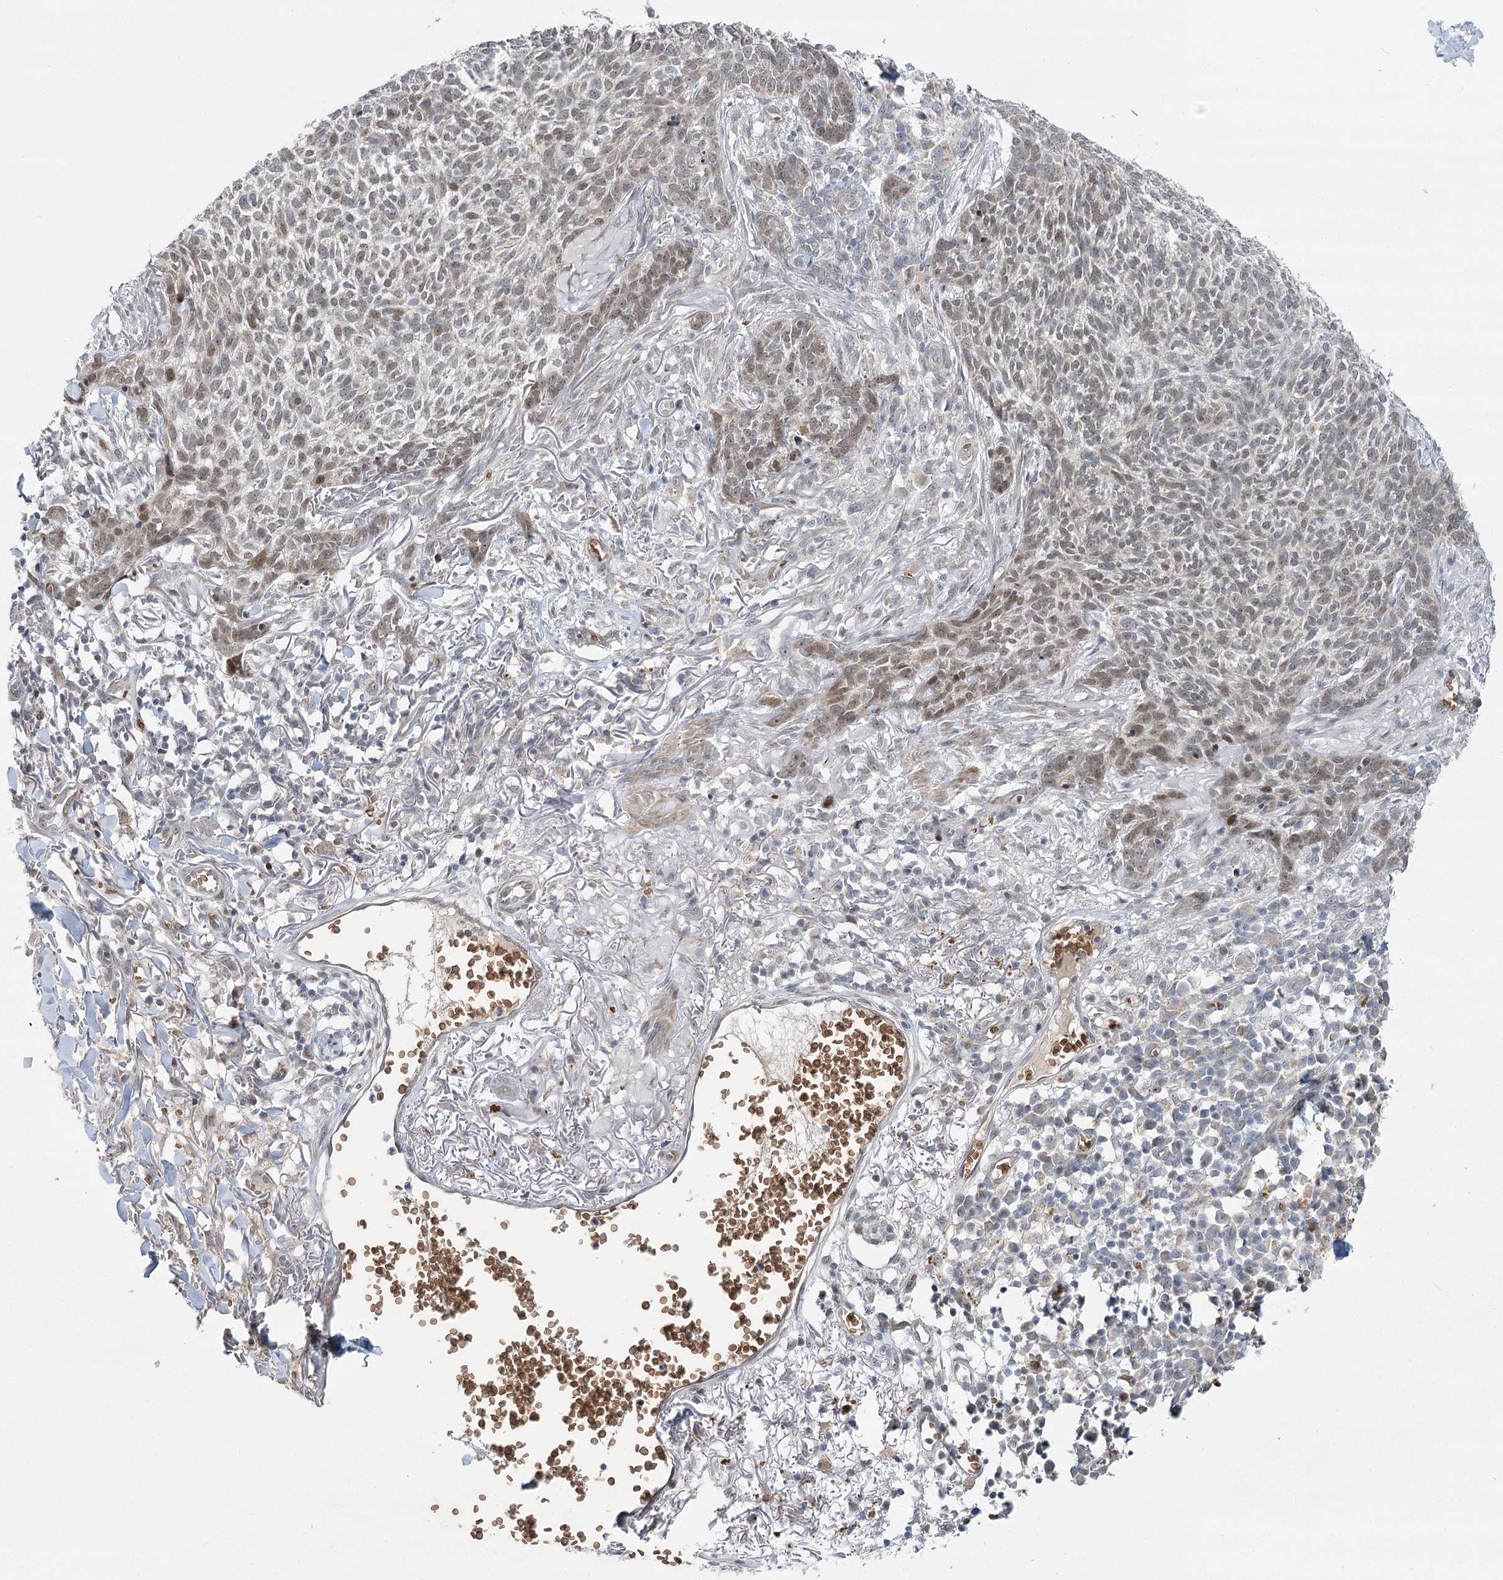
{"staining": {"intensity": "weak", "quantity": ">75%", "location": "nuclear"}, "tissue": "skin cancer", "cell_type": "Tumor cells", "image_type": "cancer", "snomed": [{"axis": "morphology", "description": "Basal cell carcinoma"}, {"axis": "topography", "description": "Skin"}], "caption": "Immunohistochemical staining of skin cancer shows weak nuclear protein staining in approximately >75% of tumor cells.", "gene": "NSMCE4A", "patient": {"sex": "male", "age": 85}}